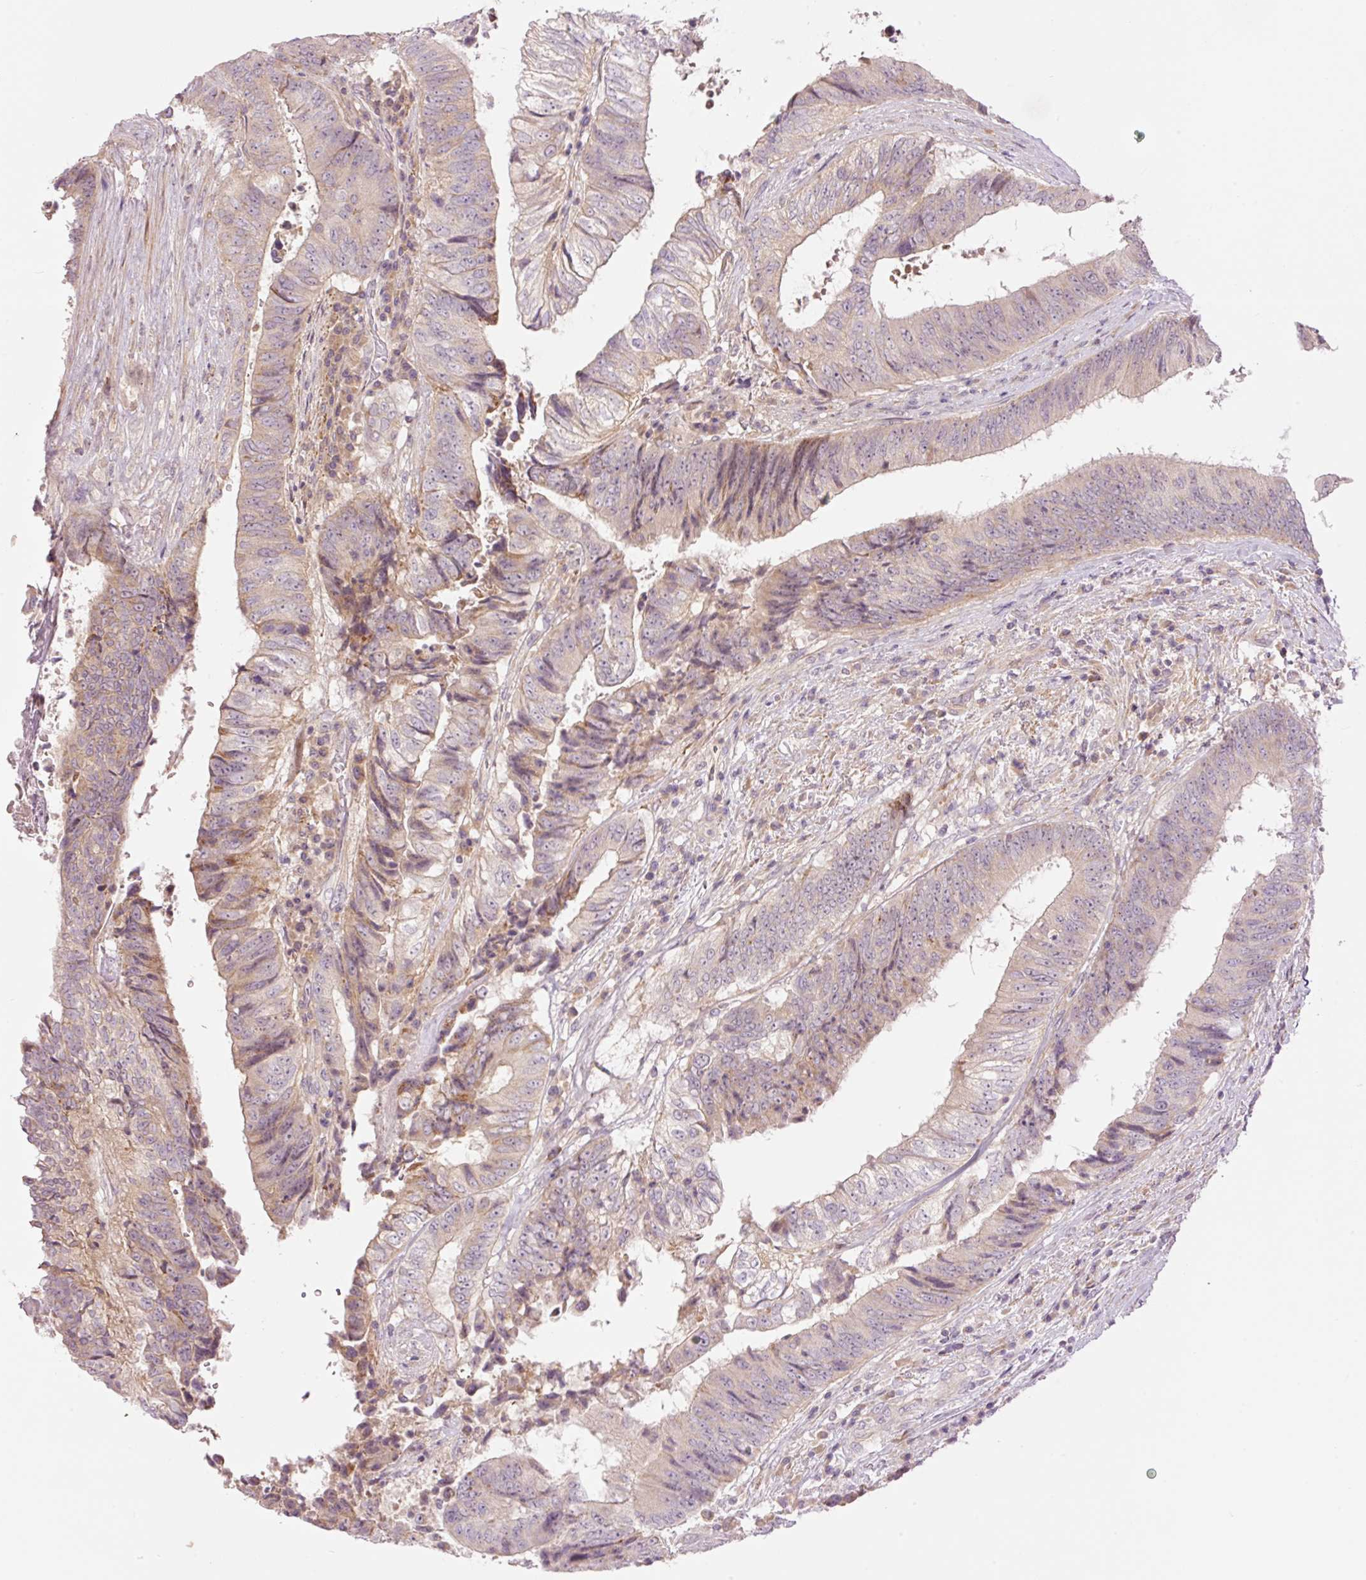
{"staining": {"intensity": "weak", "quantity": "<25%", "location": "cytoplasmic/membranous"}, "tissue": "colorectal cancer", "cell_type": "Tumor cells", "image_type": "cancer", "snomed": [{"axis": "morphology", "description": "Adenocarcinoma, NOS"}, {"axis": "topography", "description": "Rectum"}], "caption": "Immunohistochemistry of human colorectal adenocarcinoma reveals no positivity in tumor cells.", "gene": "SLC29A3", "patient": {"sex": "male", "age": 72}}